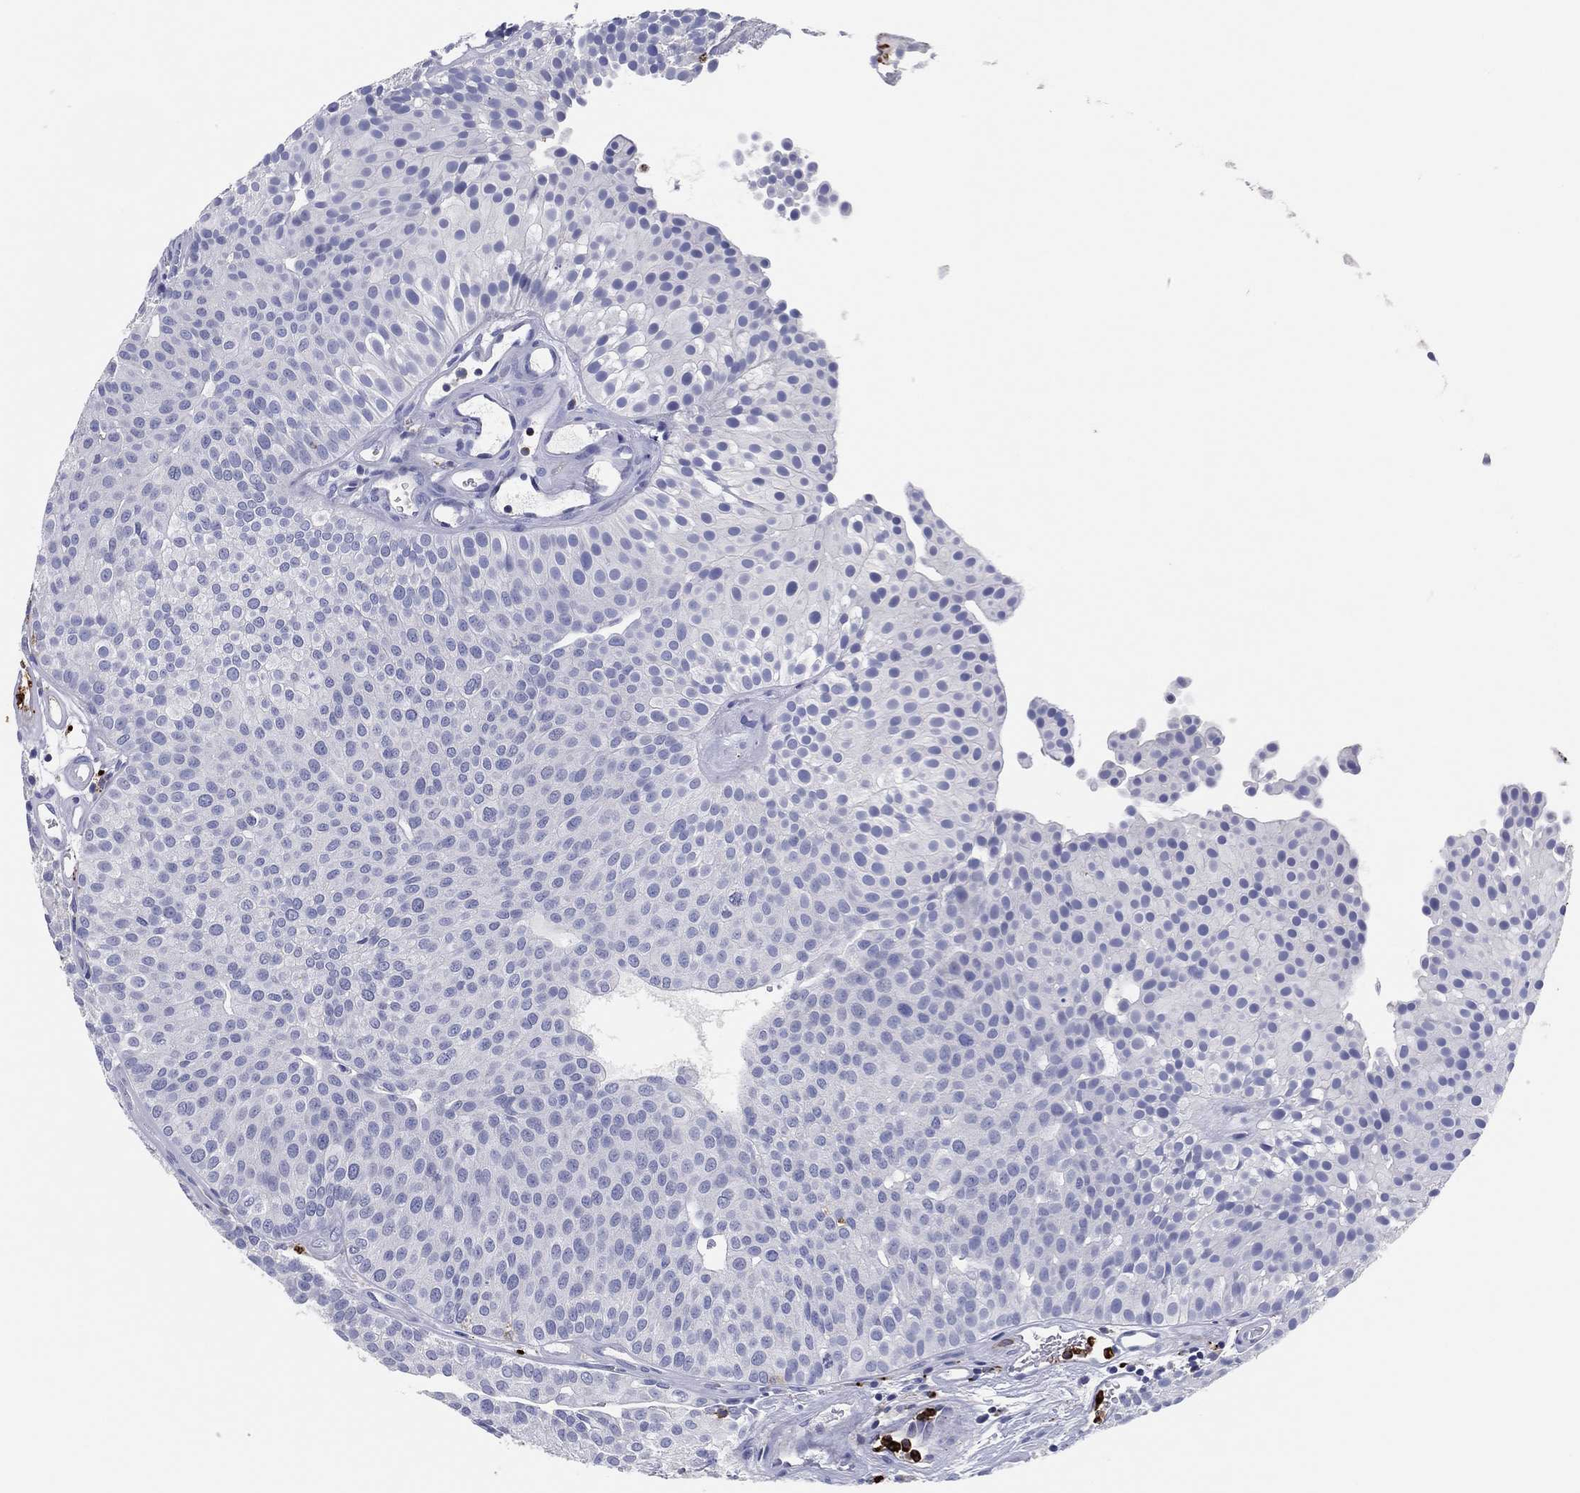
{"staining": {"intensity": "negative", "quantity": "none", "location": "none"}, "tissue": "urothelial cancer", "cell_type": "Tumor cells", "image_type": "cancer", "snomed": [{"axis": "morphology", "description": "Urothelial carcinoma, Low grade"}, {"axis": "topography", "description": "Urinary bladder"}], "caption": "An image of low-grade urothelial carcinoma stained for a protein reveals no brown staining in tumor cells.", "gene": "PLAC8", "patient": {"sex": "female", "age": 87}}